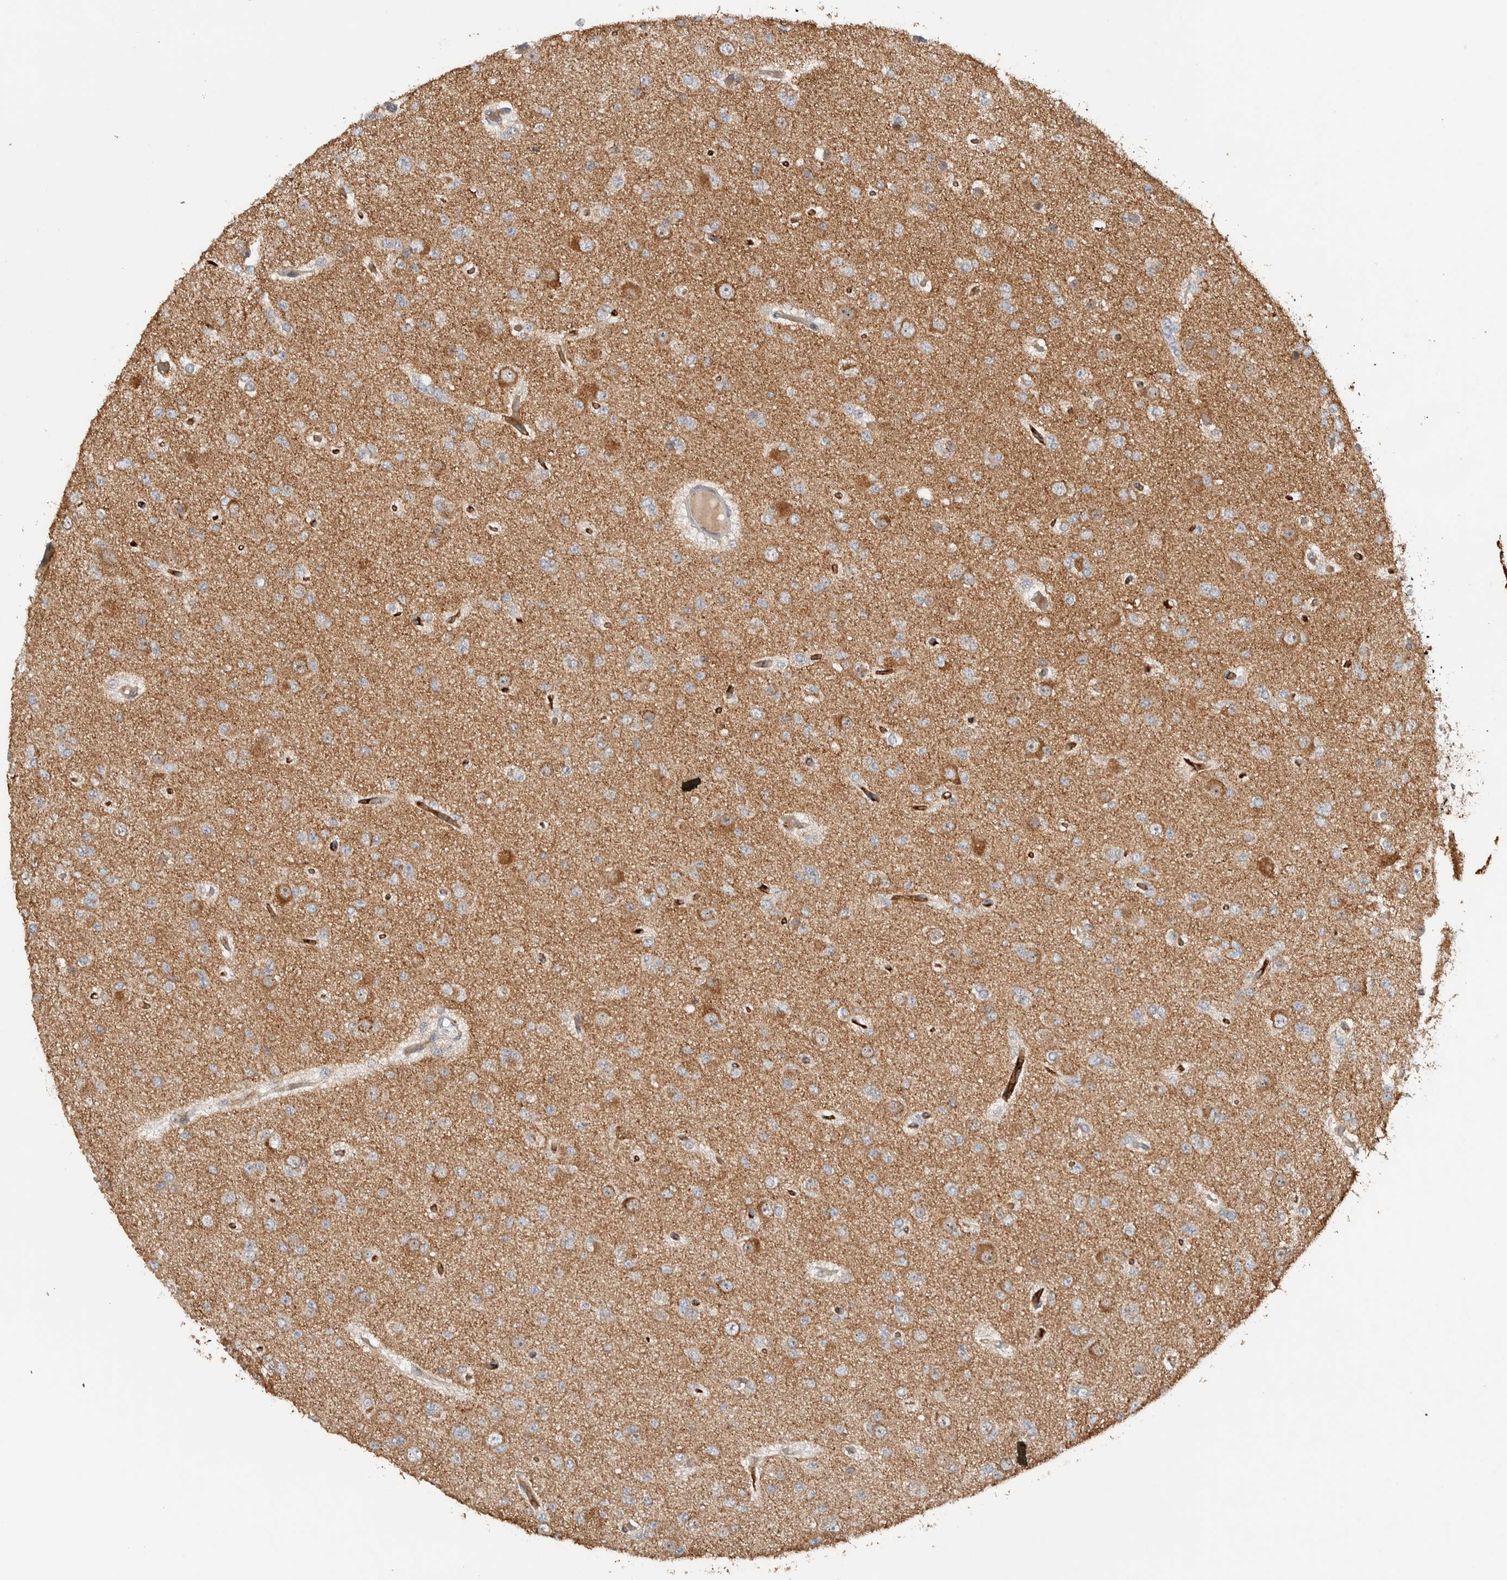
{"staining": {"intensity": "weak", "quantity": ">75%", "location": "cytoplasmic/membranous"}, "tissue": "glioma", "cell_type": "Tumor cells", "image_type": "cancer", "snomed": [{"axis": "morphology", "description": "Glioma, malignant, Low grade"}, {"axis": "topography", "description": "Brain"}], "caption": "Weak cytoplasmic/membranous protein expression is present in approximately >75% of tumor cells in low-grade glioma (malignant).", "gene": "VPS53", "patient": {"sex": "female", "age": 22}}